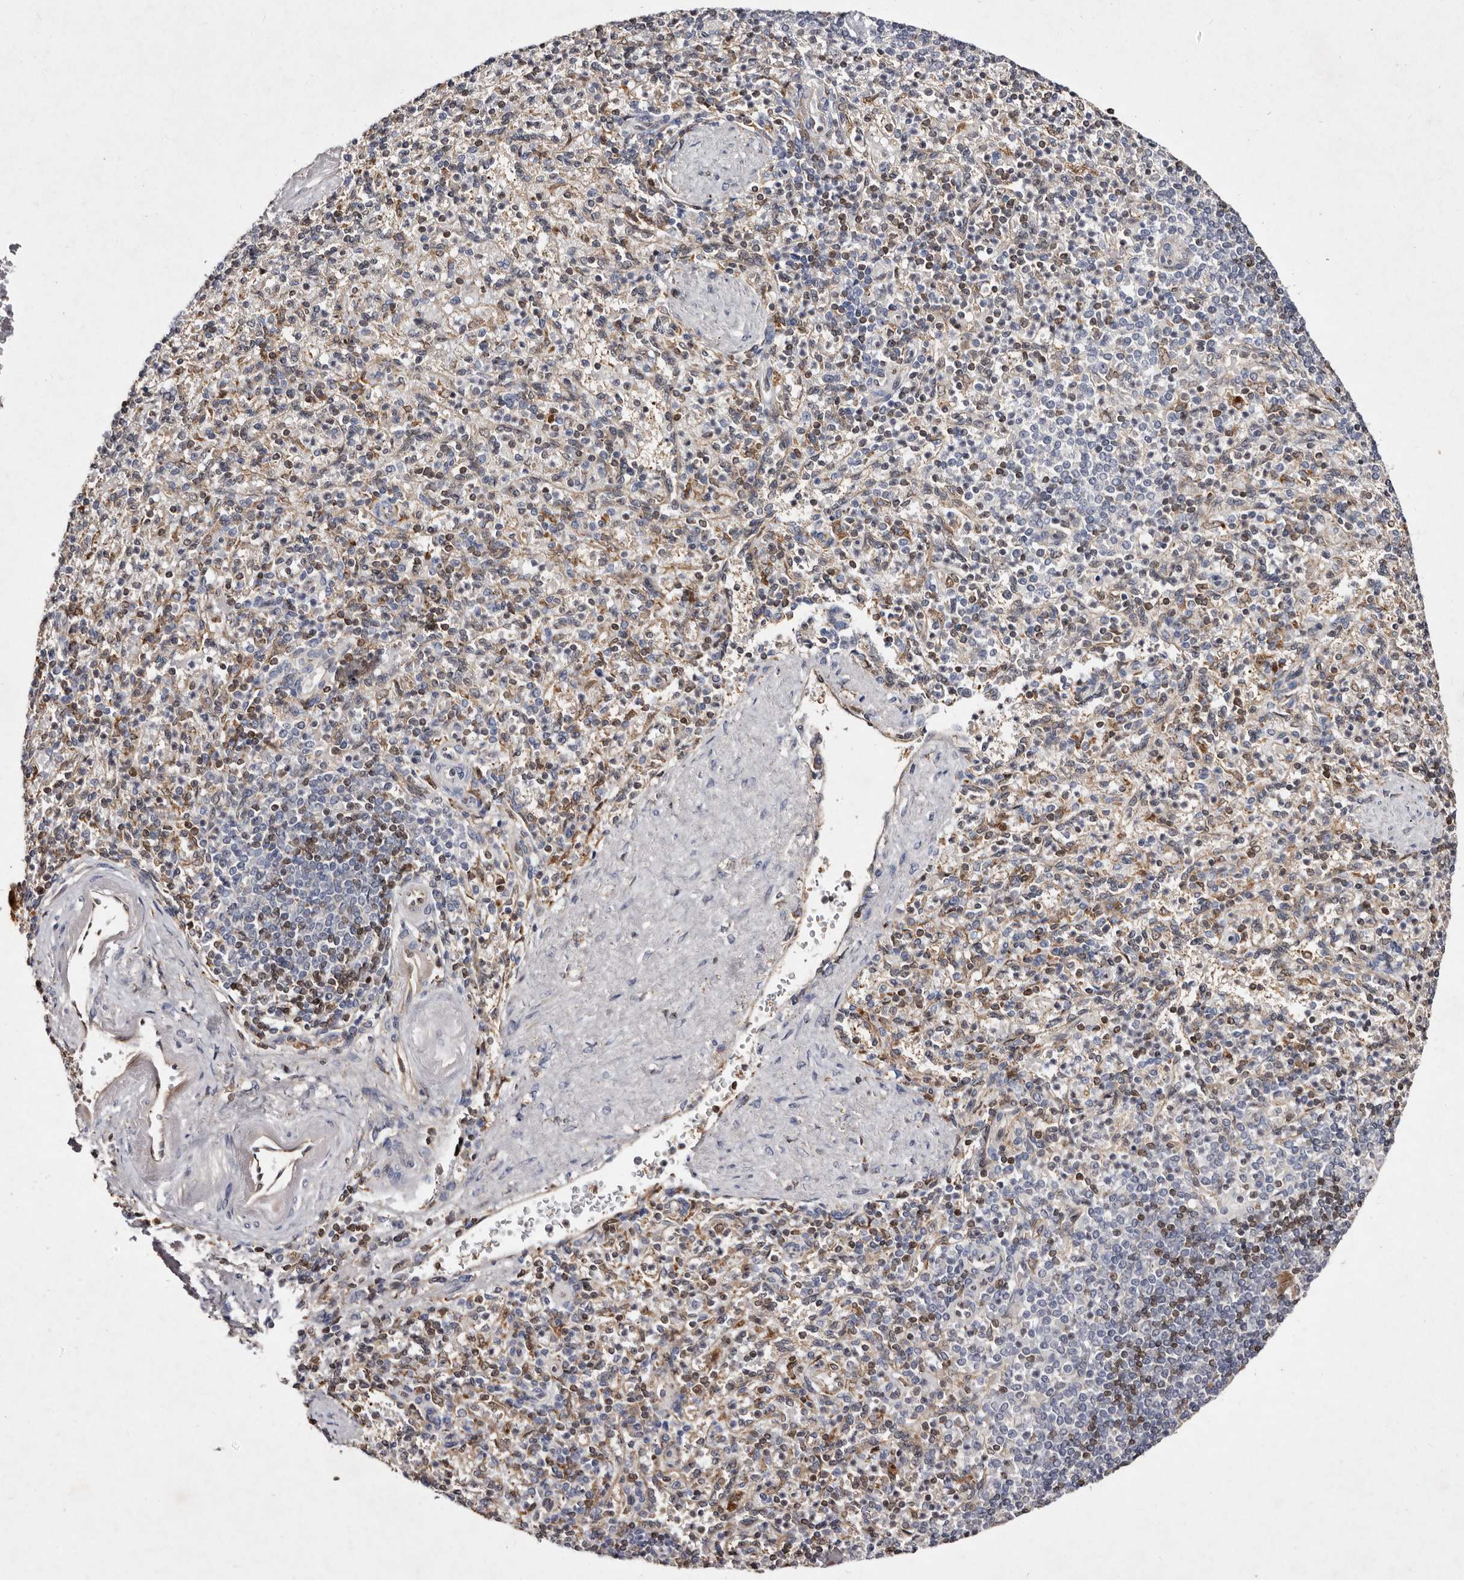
{"staining": {"intensity": "weak", "quantity": "25%-75%", "location": "cytoplasmic/membranous,nuclear"}, "tissue": "spleen", "cell_type": "Cells in red pulp", "image_type": "normal", "snomed": [{"axis": "morphology", "description": "Normal tissue, NOS"}, {"axis": "topography", "description": "Spleen"}], "caption": "Cells in red pulp exhibit low levels of weak cytoplasmic/membranous,nuclear positivity in about 25%-75% of cells in normal human spleen.", "gene": "GIMAP4", "patient": {"sex": "female", "age": 74}}